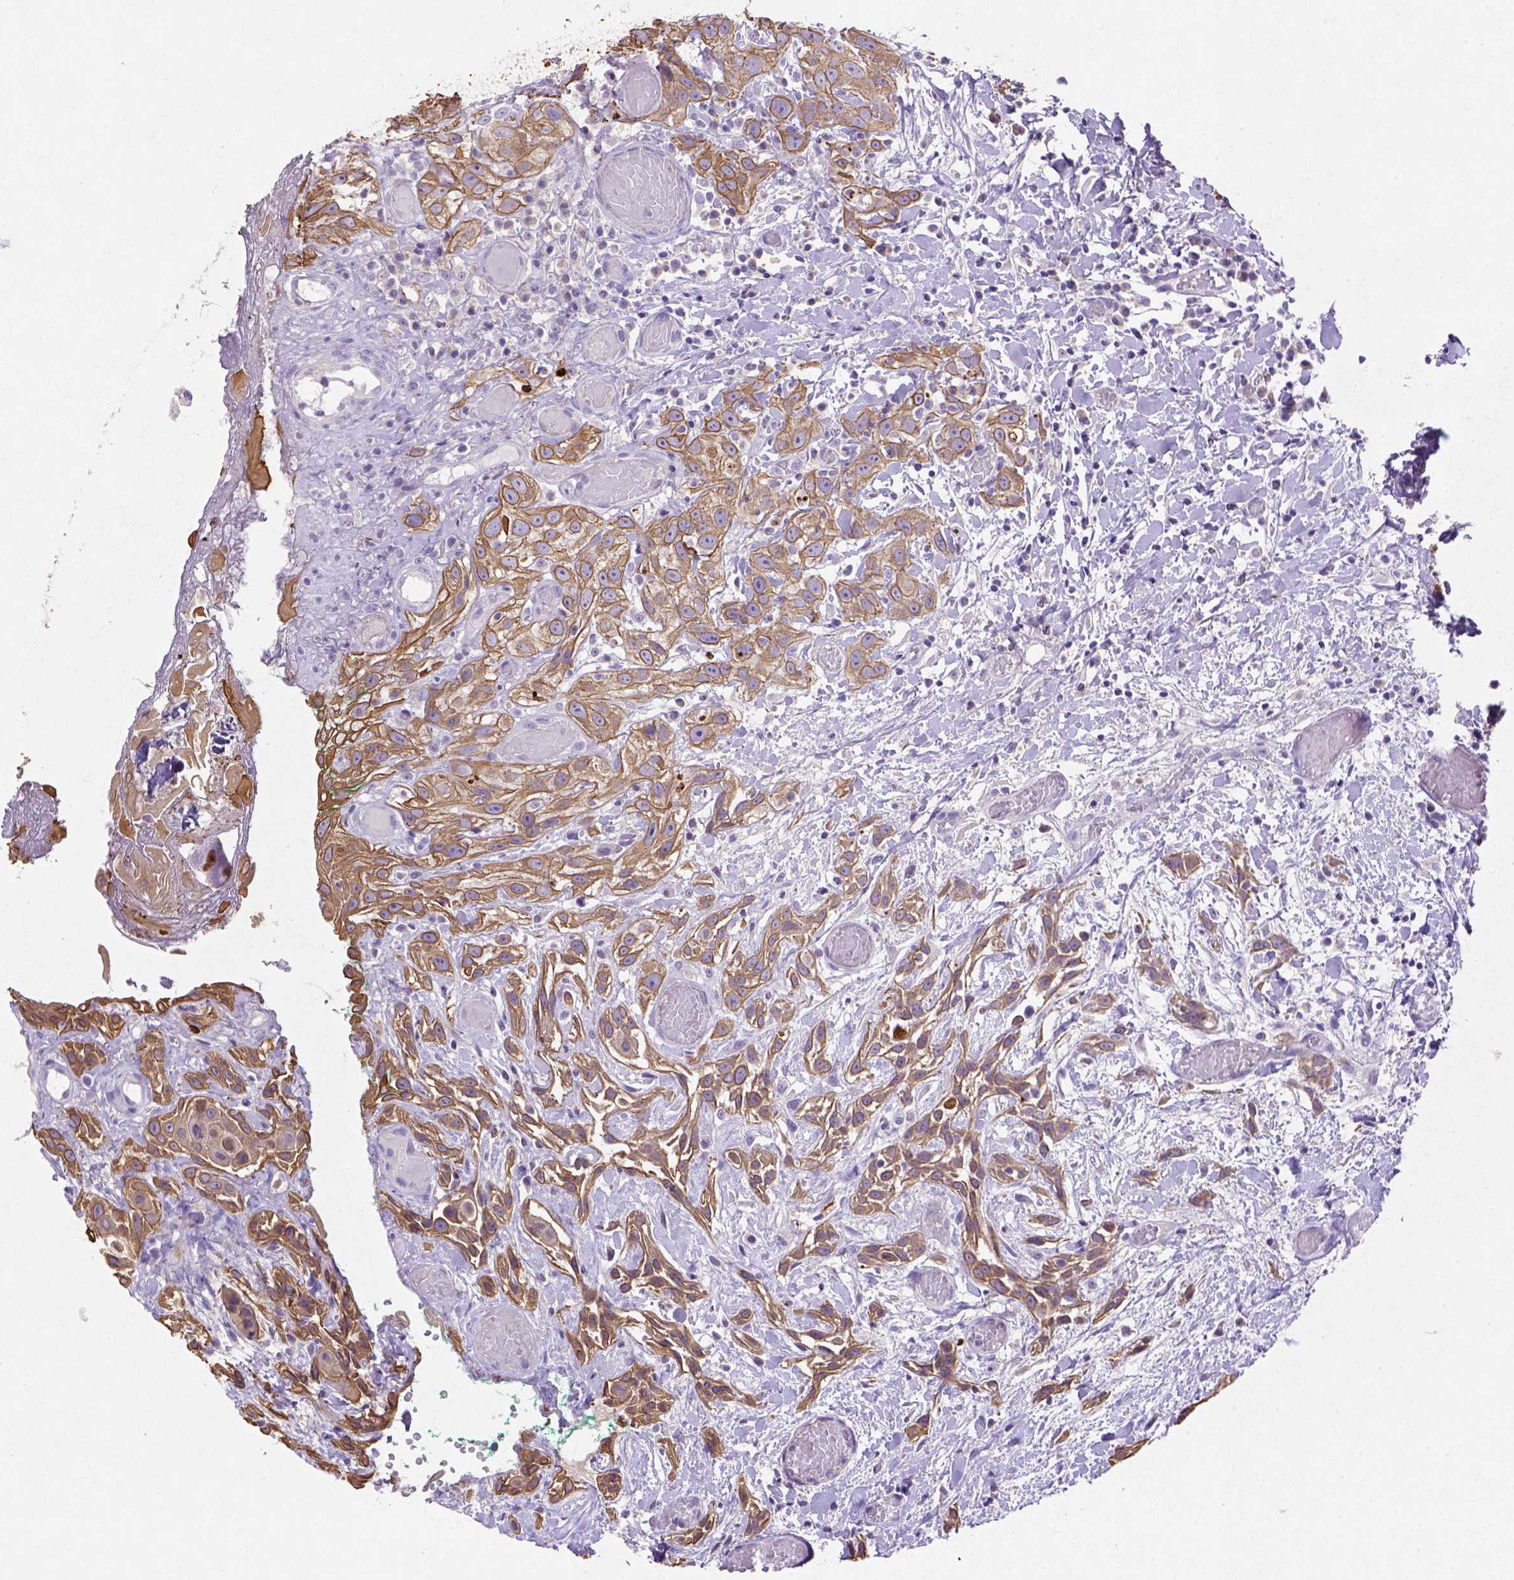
{"staining": {"intensity": "moderate", "quantity": ">75%", "location": "cytoplasmic/membranous"}, "tissue": "head and neck cancer", "cell_type": "Tumor cells", "image_type": "cancer", "snomed": [{"axis": "morphology", "description": "Normal tissue, NOS"}, {"axis": "morphology", "description": "Squamous cell carcinoma, NOS"}, {"axis": "topography", "description": "Oral tissue"}, {"axis": "topography", "description": "Salivary gland"}, {"axis": "topography", "description": "Head-Neck"}], "caption": "This is an image of IHC staining of head and neck cancer, which shows moderate expression in the cytoplasmic/membranous of tumor cells.", "gene": "NUDT2", "patient": {"sex": "female", "age": 62}}